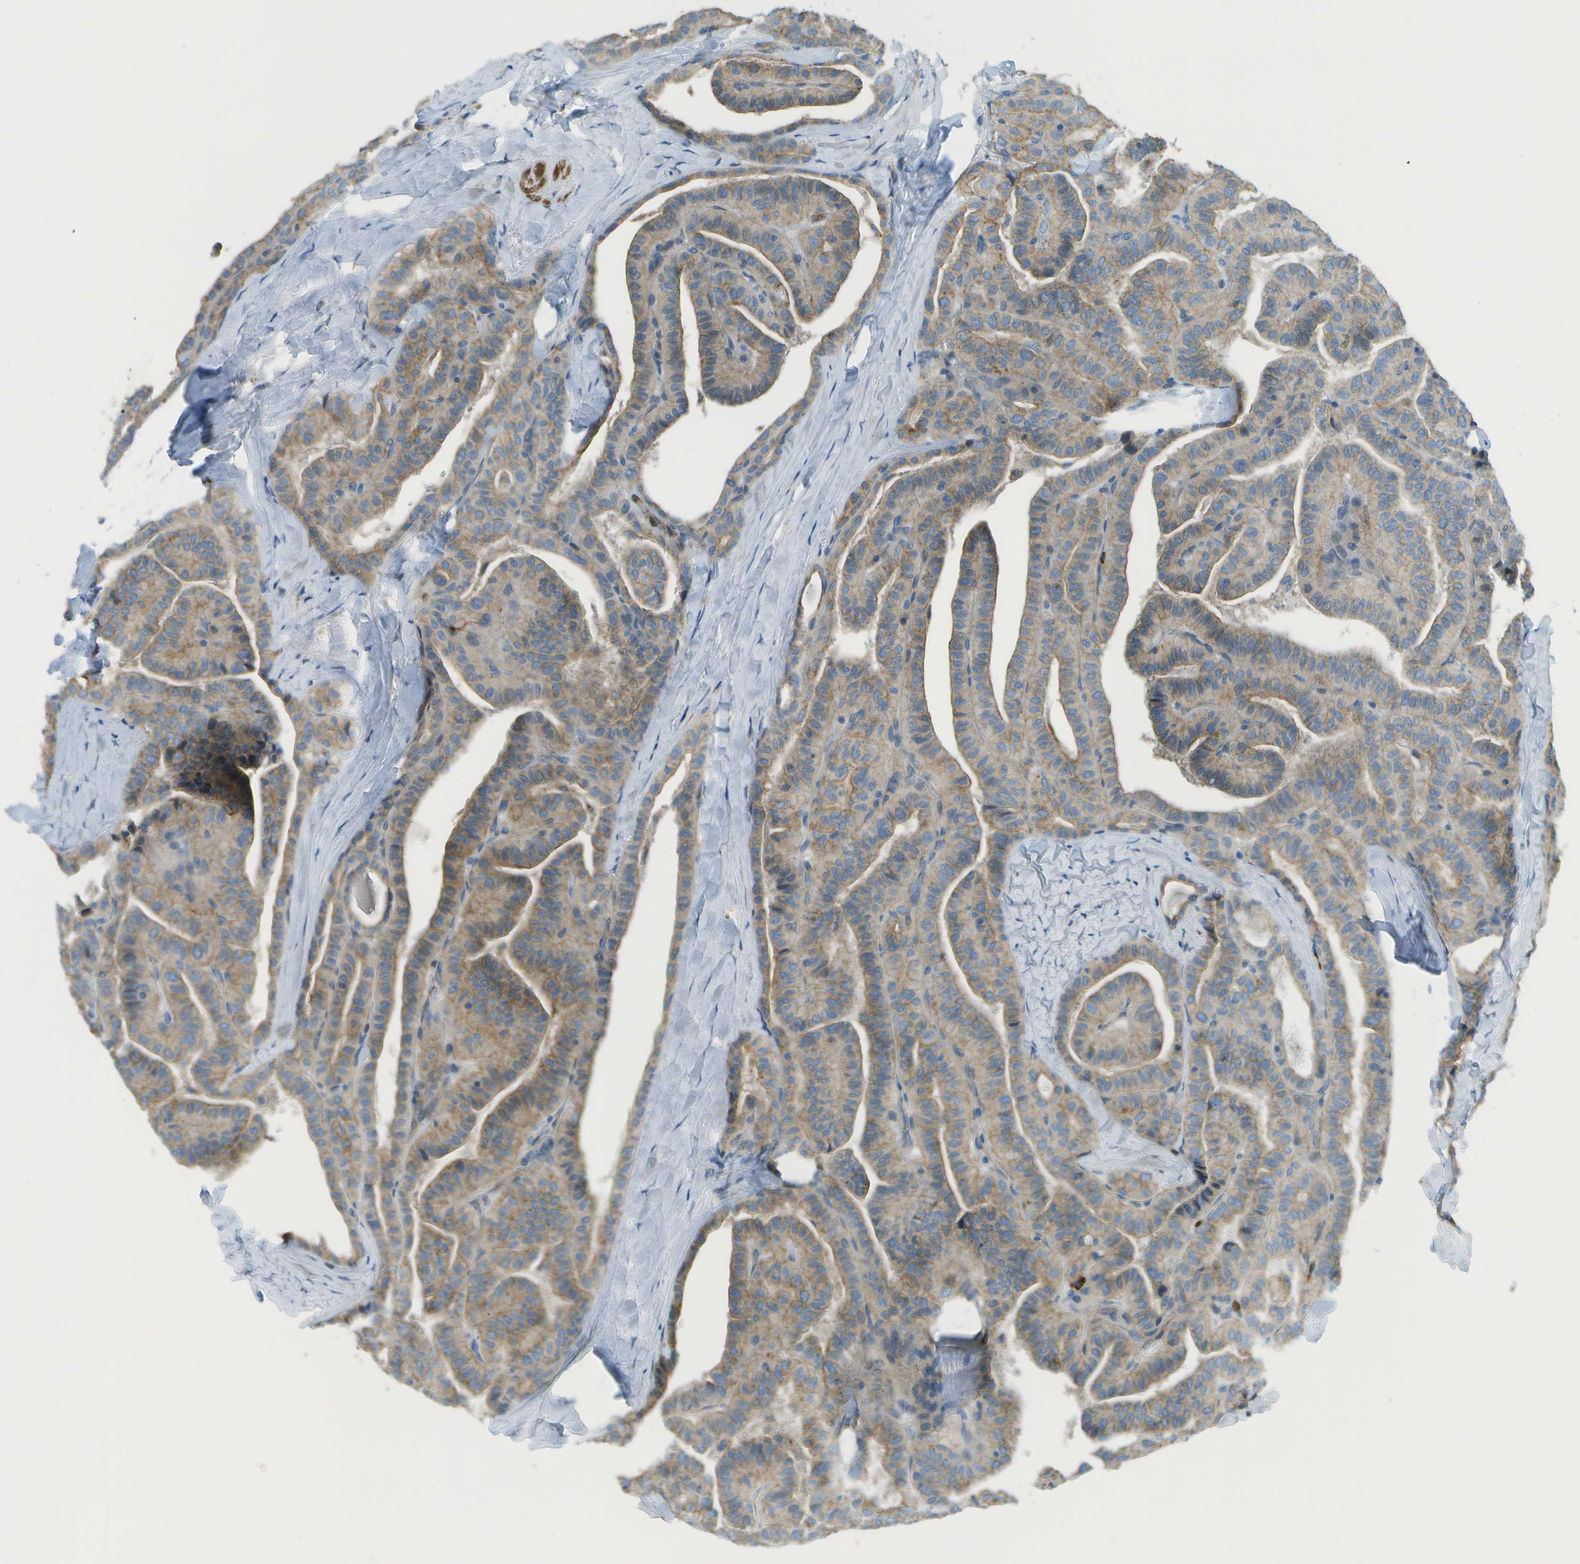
{"staining": {"intensity": "weak", "quantity": ">75%", "location": "cytoplasmic/membranous"}, "tissue": "thyroid cancer", "cell_type": "Tumor cells", "image_type": "cancer", "snomed": [{"axis": "morphology", "description": "Papillary adenocarcinoma, NOS"}, {"axis": "topography", "description": "Thyroid gland"}], "caption": "Immunohistochemical staining of papillary adenocarcinoma (thyroid) displays low levels of weak cytoplasmic/membranous protein expression in approximately >75% of tumor cells.", "gene": "MYH11", "patient": {"sex": "male", "age": 77}}